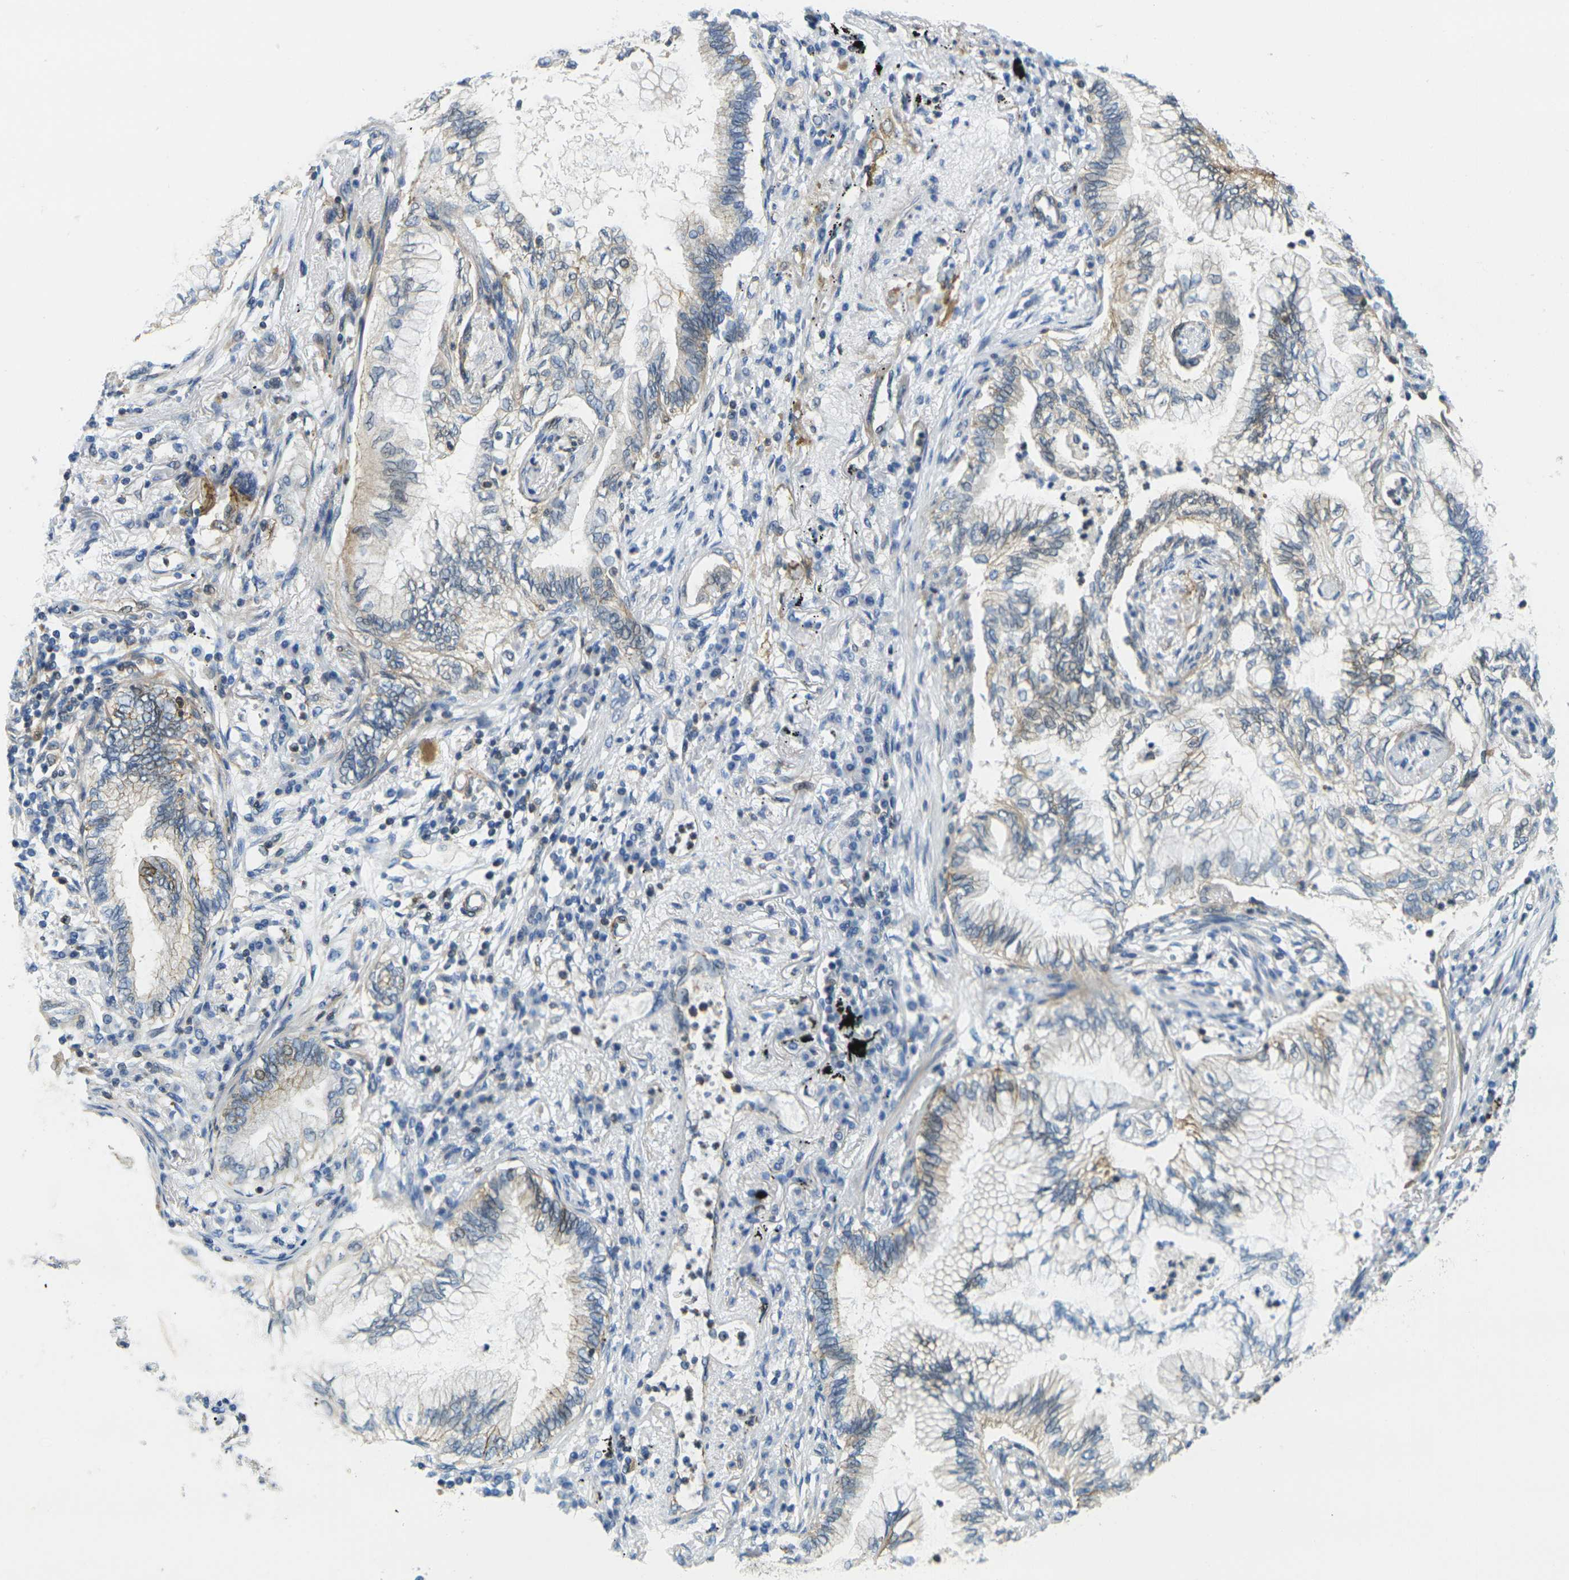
{"staining": {"intensity": "weak", "quantity": "25%-75%", "location": "cytoplasmic/membranous"}, "tissue": "lung cancer", "cell_type": "Tumor cells", "image_type": "cancer", "snomed": [{"axis": "morphology", "description": "Normal tissue, NOS"}, {"axis": "morphology", "description": "Adenocarcinoma, NOS"}, {"axis": "topography", "description": "Bronchus"}, {"axis": "topography", "description": "Lung"}], "caption": "This is an image of IHC staining of lung cancer, which shows weak staining in the cytoplasmic/membranous of tumor cells.", "gene": "LASP1", "patient": {"sex": "female", "age": 70}}